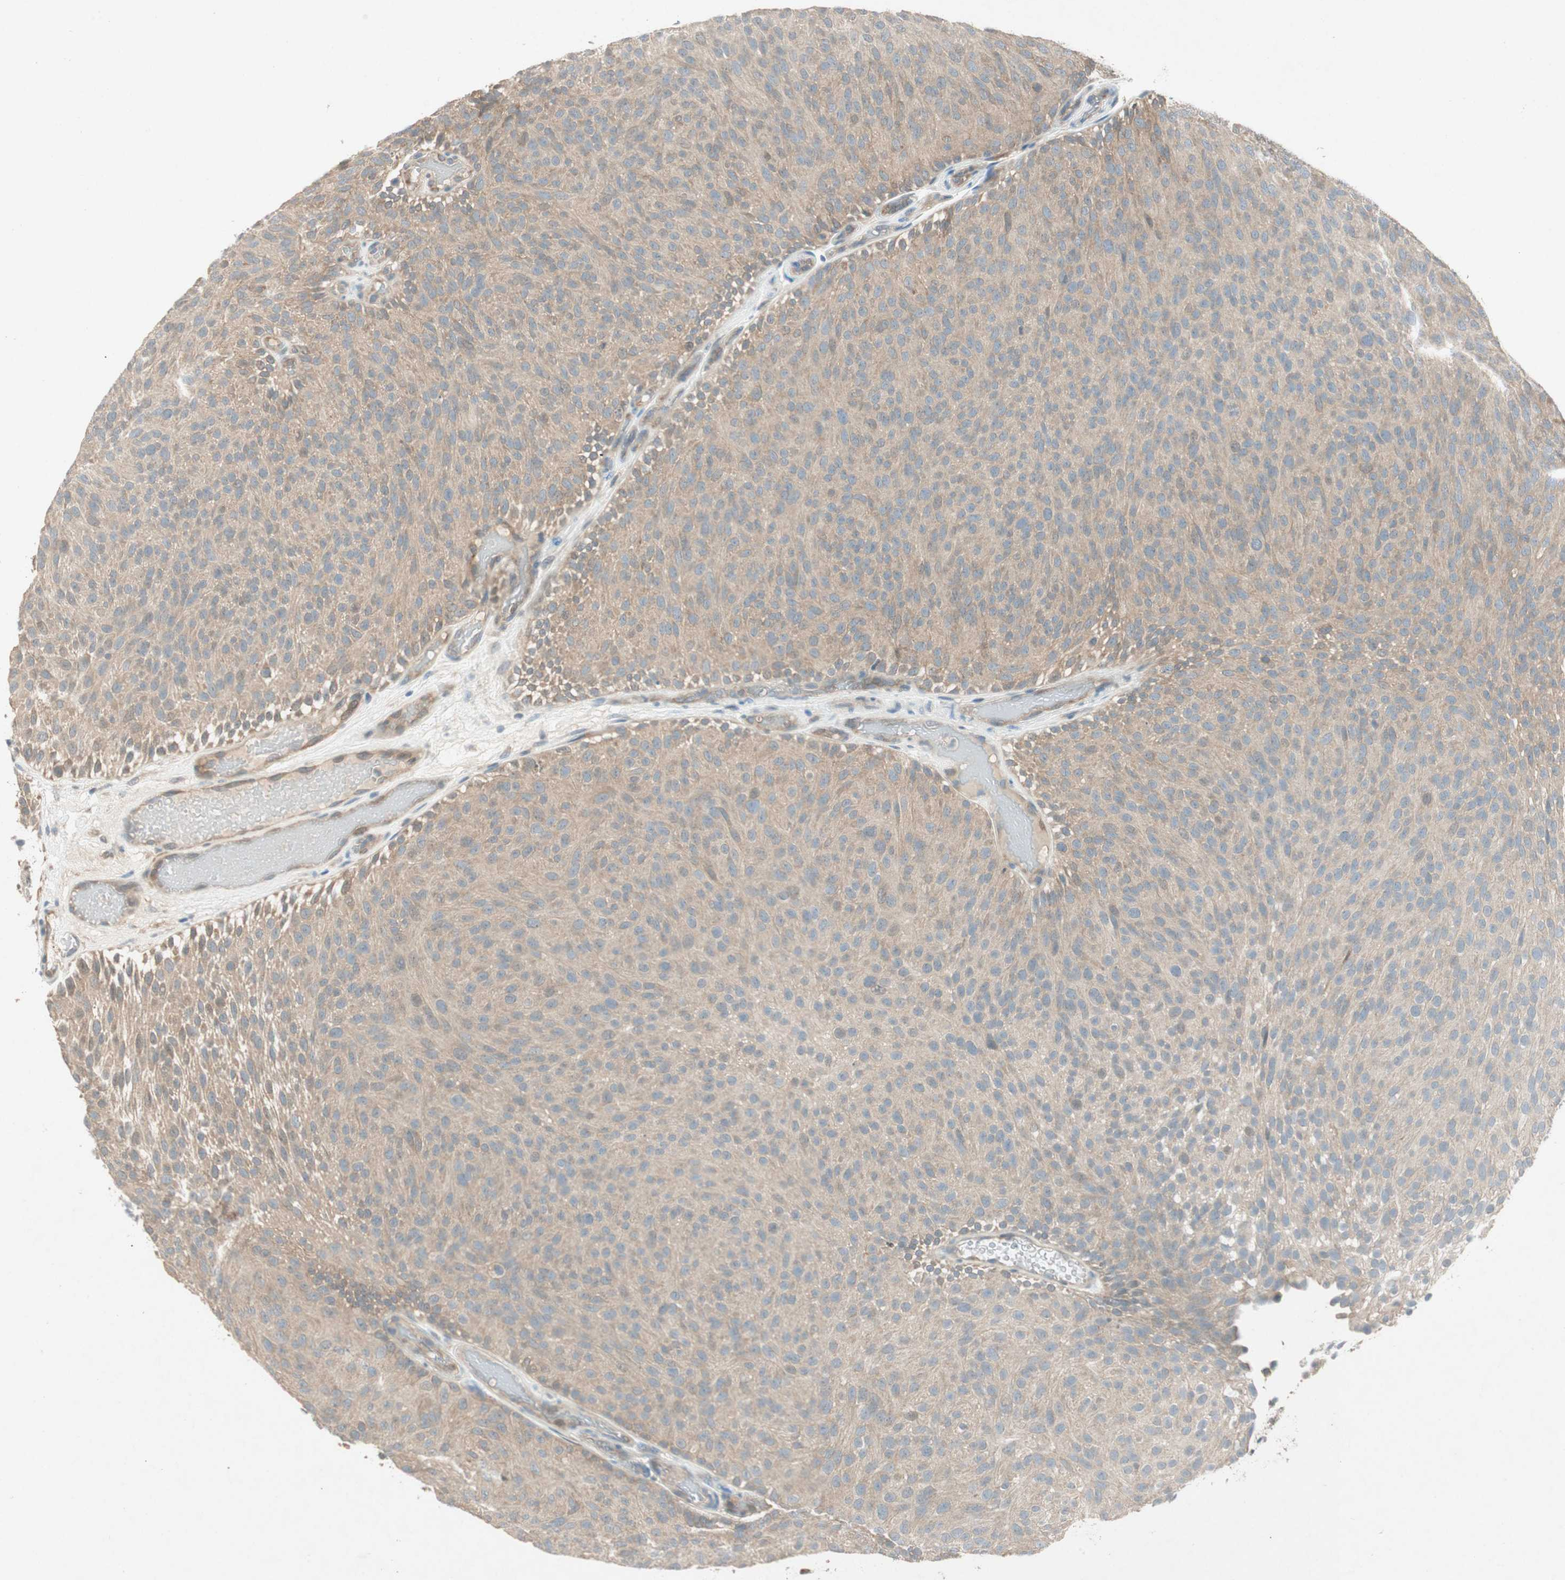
{"staining": {"intensity": "moderate", "quantity": ">75%", "location": "cytoplasmic/membranous"}, "tissue": "urothelial cancer", "cell_type": "Tumor cells", "image_type": "cancer", "snomed": [{"axis": "morphology", "description": "Urothelial carcinoma, Low grade"}, {"axis": "topography", "description": "Urinary bladder"}], "caption": "Urothelial carcinoma (low-grade) stained with a brown dye shows moderate cytoplasmic/membranous positive expression in about >75% of tumor cells.", "gene": "NCLN", "patient": {"sex": "male", "age": 78}}